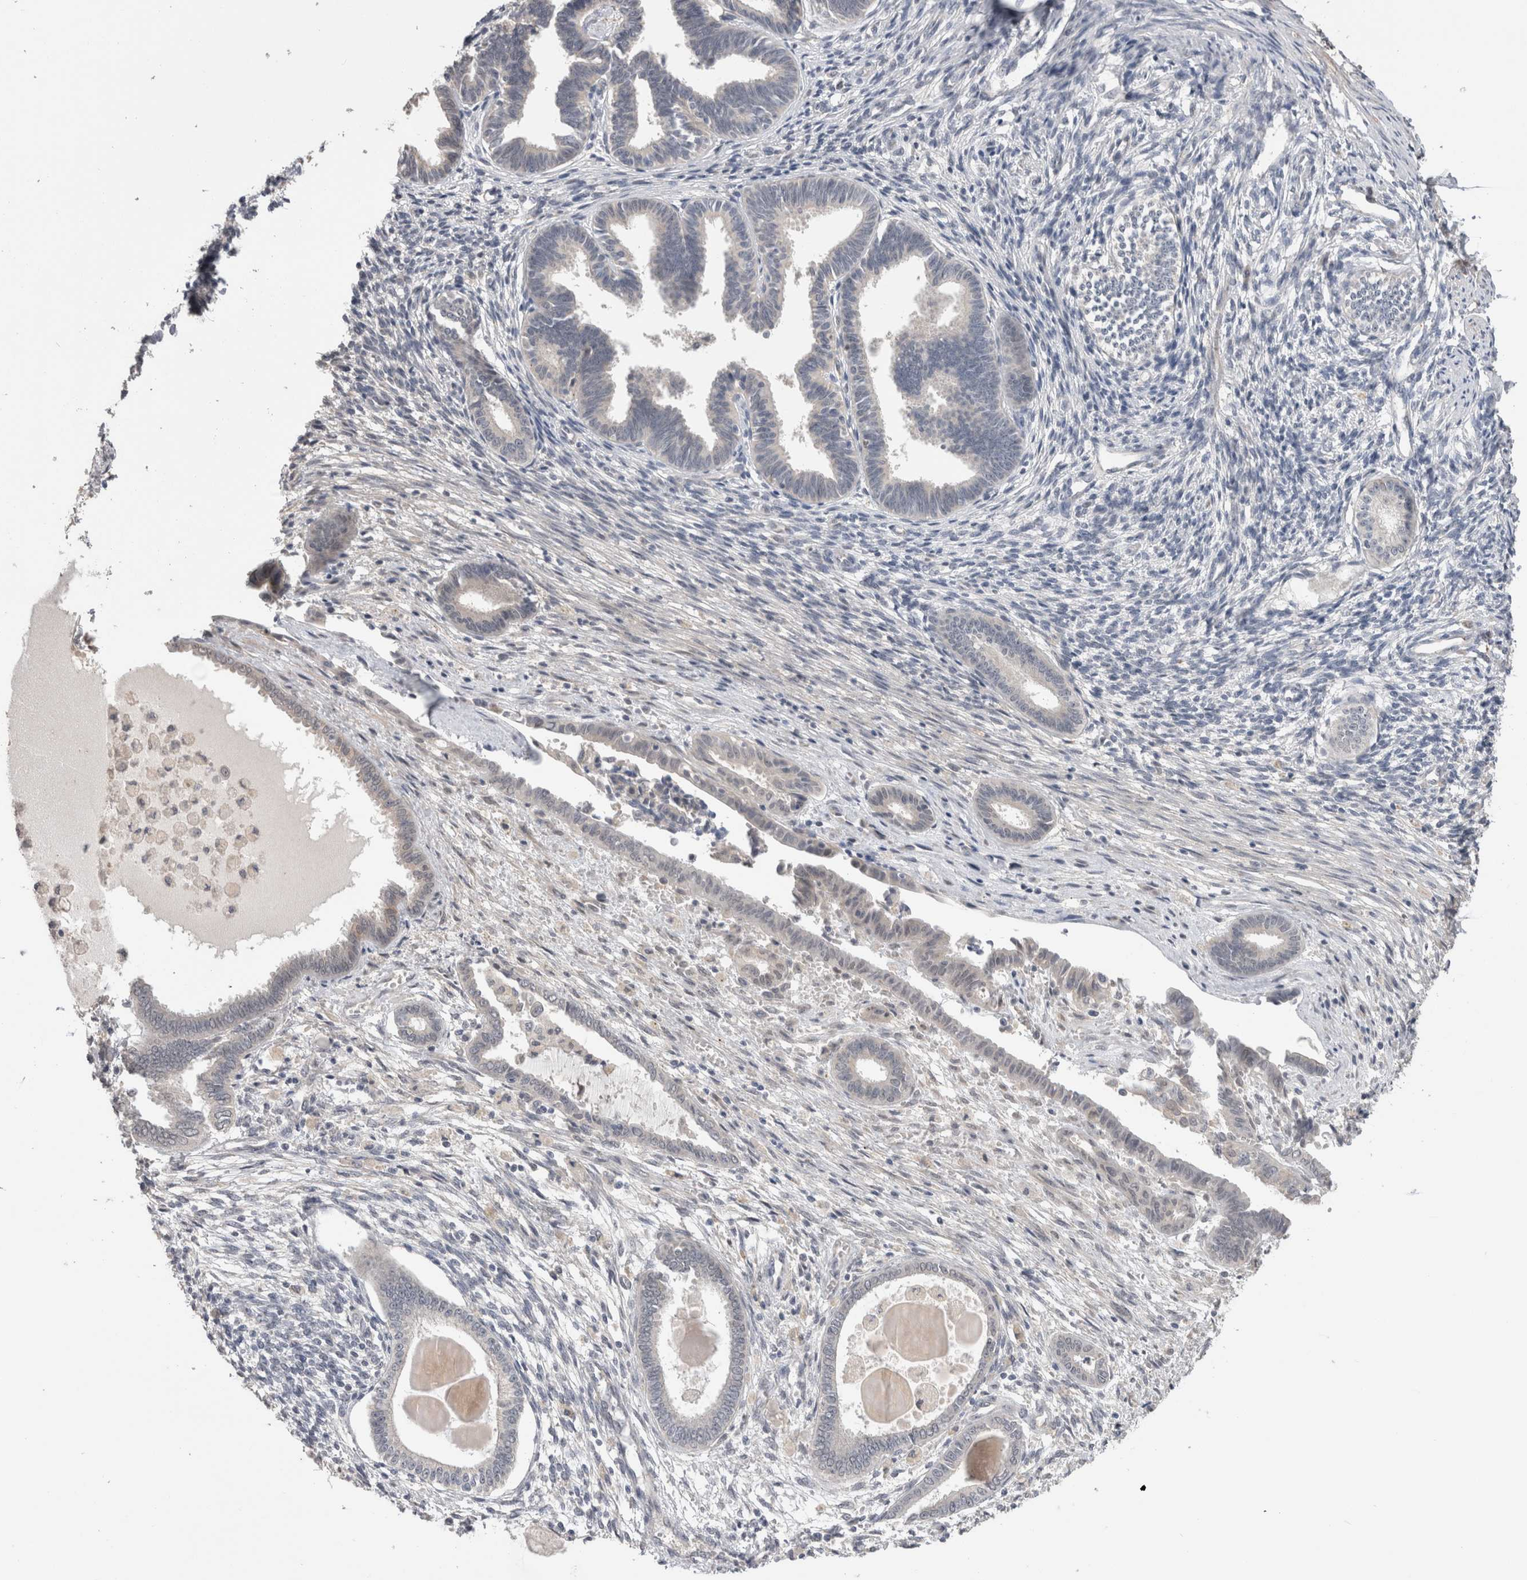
{"staining": {"intensity": "negative", "quantity": "none", "location": "none"}, "tissue": "endometrium", "cell_type": "Cells in endometrial stroma", "image_type": "normal", "snomed": [{"axis": "morphology", "description": "Normal tissue, NOS"}, {"axis": "topography", "description": "Endometrium"}], "caption": "This is an IHC micrograph of benign endometrium. There is no positivity in cells in endometrial stroma.", "gene": "CRYBG1", "patient": {"sex": "female", "age": 56}}